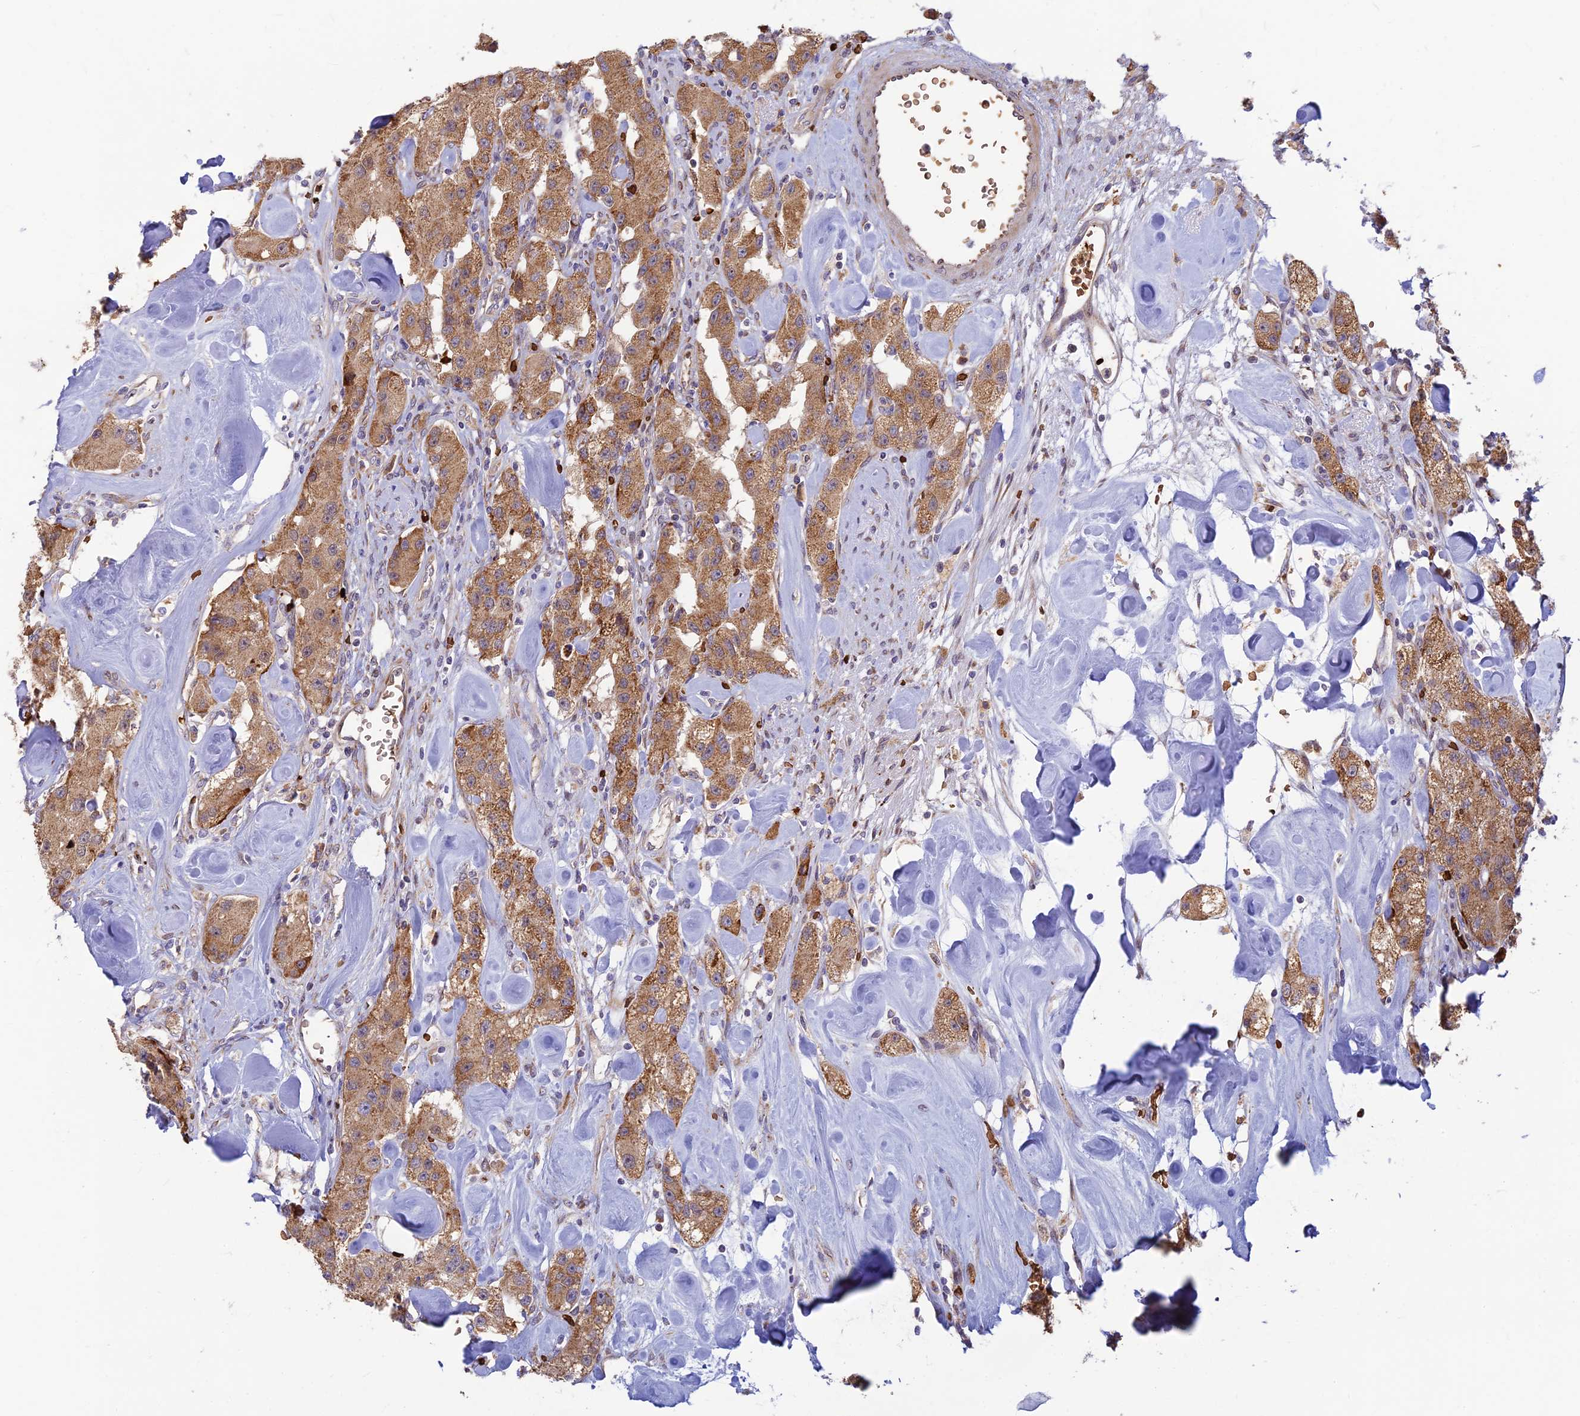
{"staining": {"intensity": "moderate", "quantity": ">75%", "location": "cytoplasmic/membranous"}, "tissue": "carcinoid", "cell_type": "Tumor cells", "image_type": "cancer", "snomed": [{"axis": "morphology", "description": "Carcinoid, malignant, NOS"}, {"axis": "topography", "description": "Pancreas"}], "caption": "Moderate cytoplasmic/membranous protein positivity is appreciated in about >75% of tumor cells in carcinoid.", "gene": "UFSP2", "patient": {"sex": "male", "age": 41}}